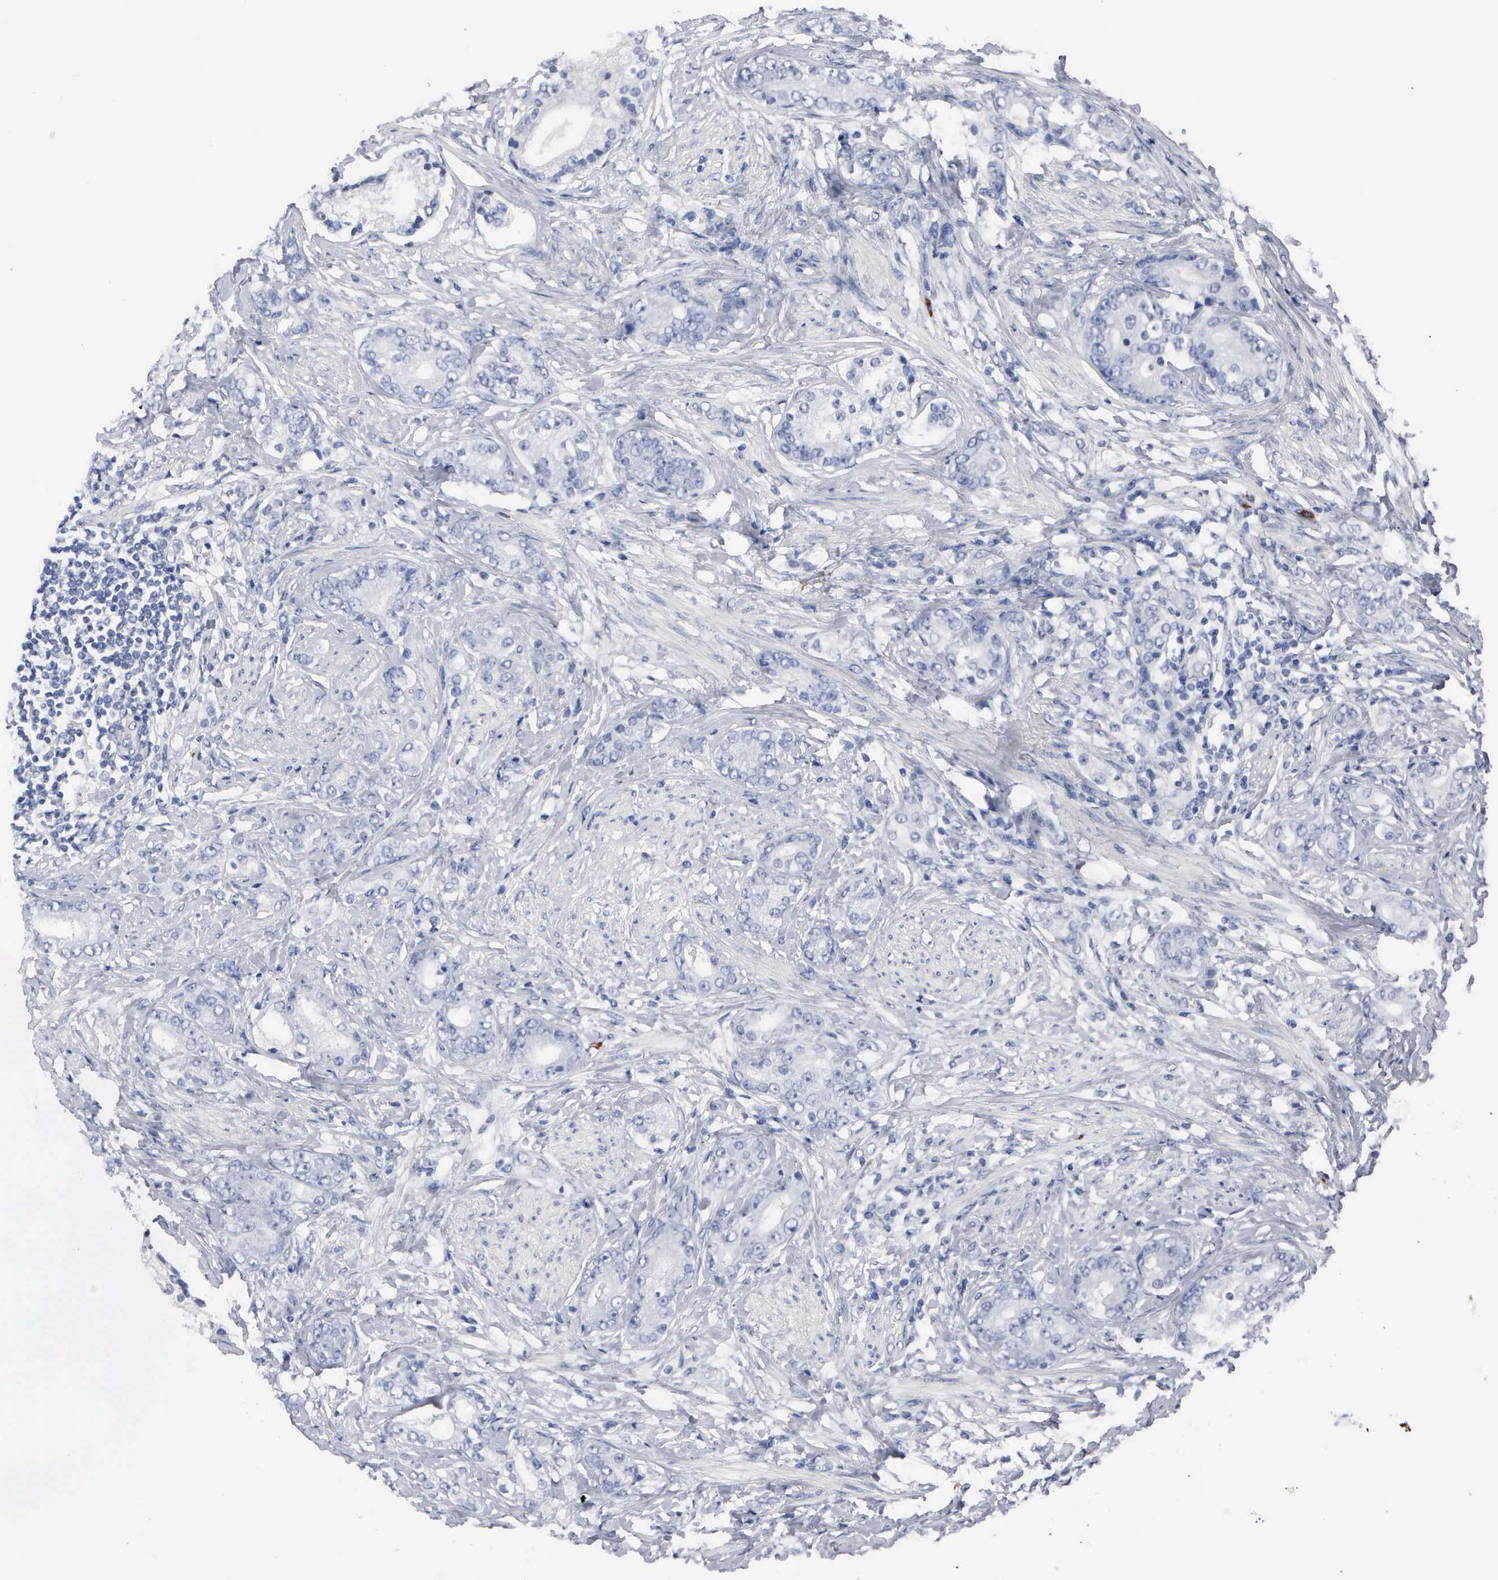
{"staining": {"intensity": "negative", "quantity": "none", "location": "none"}, "tissue": "prostate cancer", "cell_type": "Tumor cells", "image_type": "cancer", "snomed": [{"axis": "morphology", "description": "Adenocarcinoma, Medium grade"}, {"axis": "topography", "description": "Prostate"}], "caption": "Immunohistochemistry photomicrograph of human adenocarcinoma (medium-grade) (prostate) stained for a protein (brown), which reveals no expression in tumor cells.", "gene": "ASPHD2", "patient": {"sex": "male", "age": 59}}